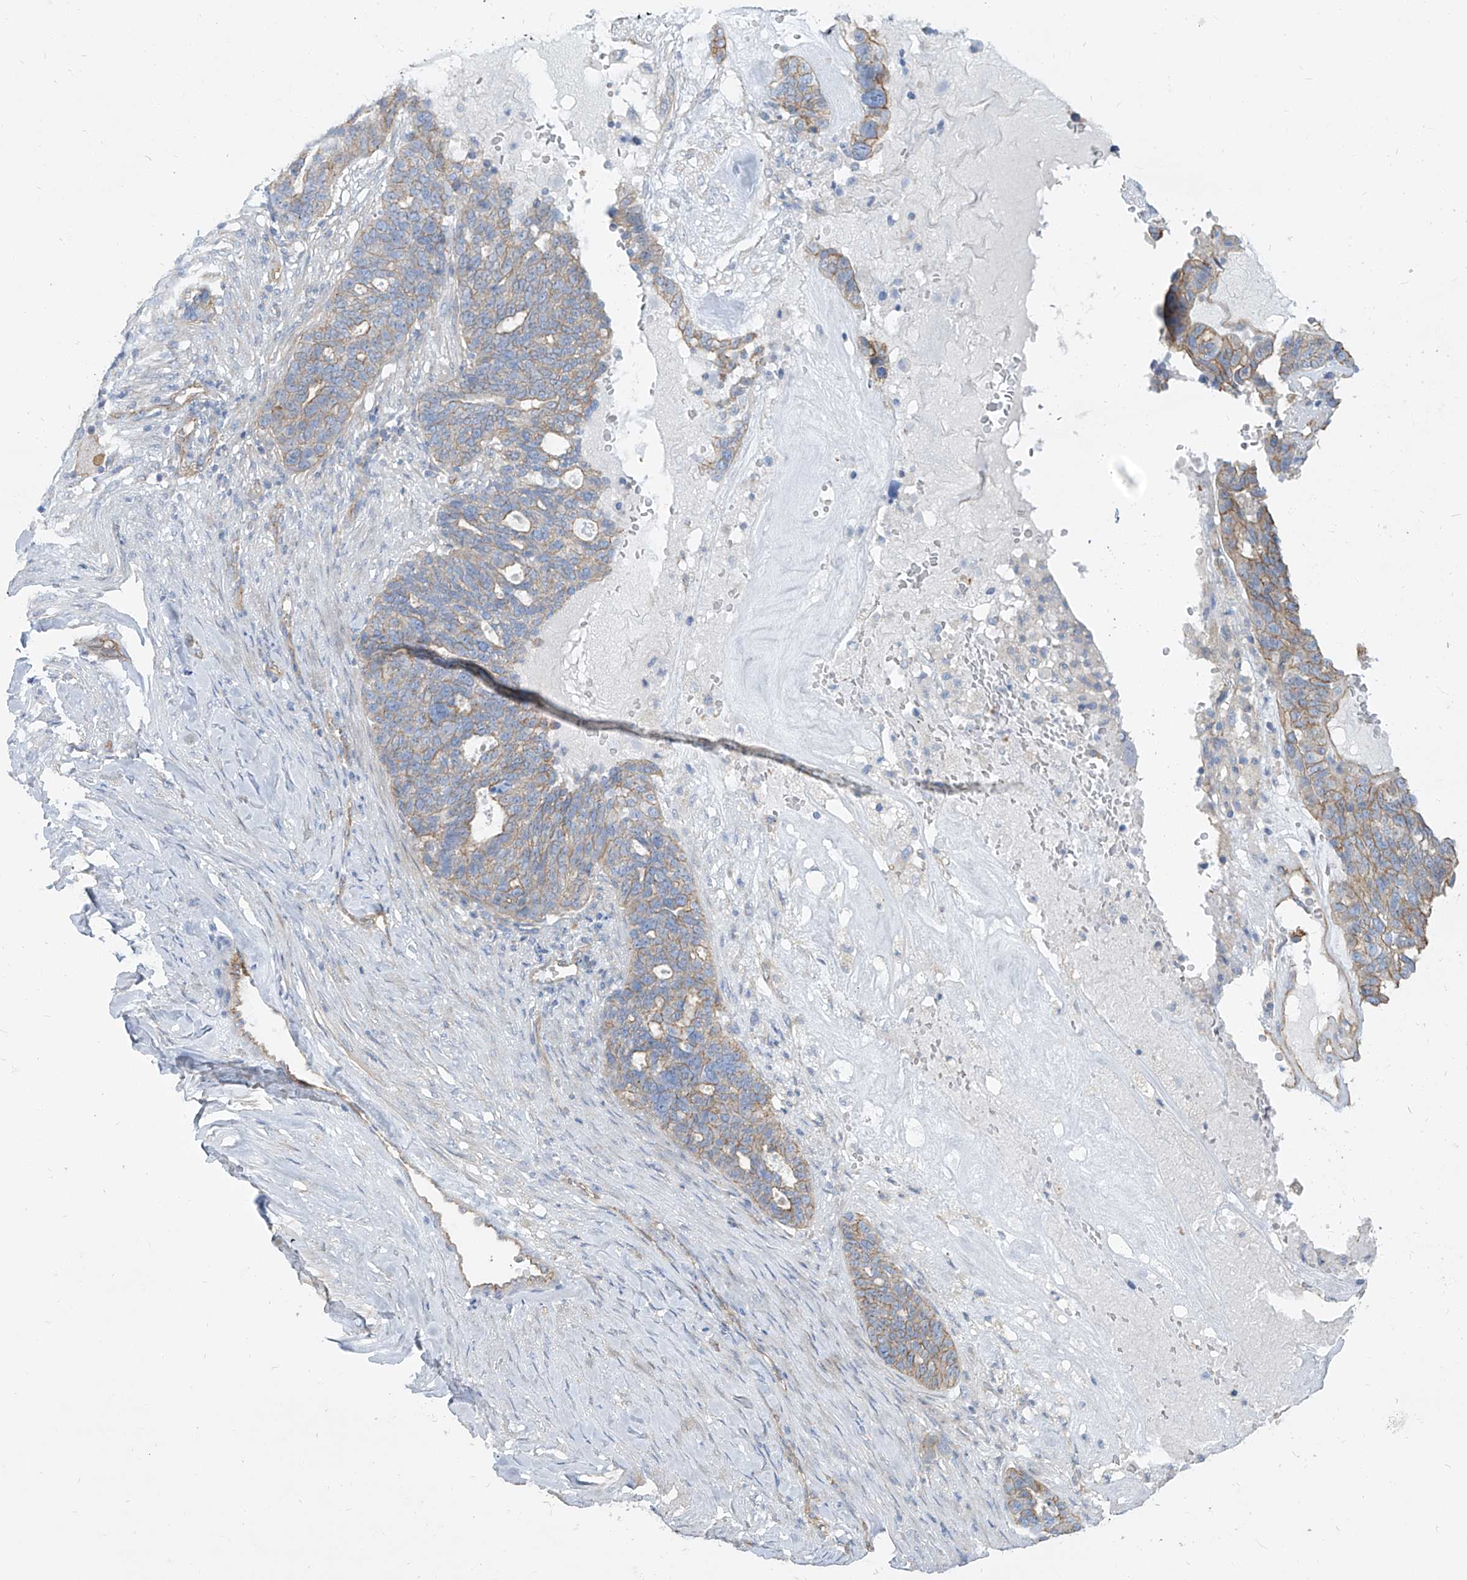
{"staining": {"intensity": "weak", "quantity": "25%-75%", "location": "cytoplasmic/membranous"}, "tissue": "ovarian cancer", "cell_type": "Tumor cells", "image_type": "cancer", "snomed": [{"axis": "morphology", "description": "Cystadenocarcinoma, serous, NOS"}, {"axis": "topography", "description": "Ovary"}], "caption": "Ovarian serous cystadenocarcinoma stained with a brown dye shows weak cytoplasmic/membranous positive staining in about 25%-75% of tumor cells.", "gene": "TXLNB", "patient": {"sex": "female", "age": 59}}